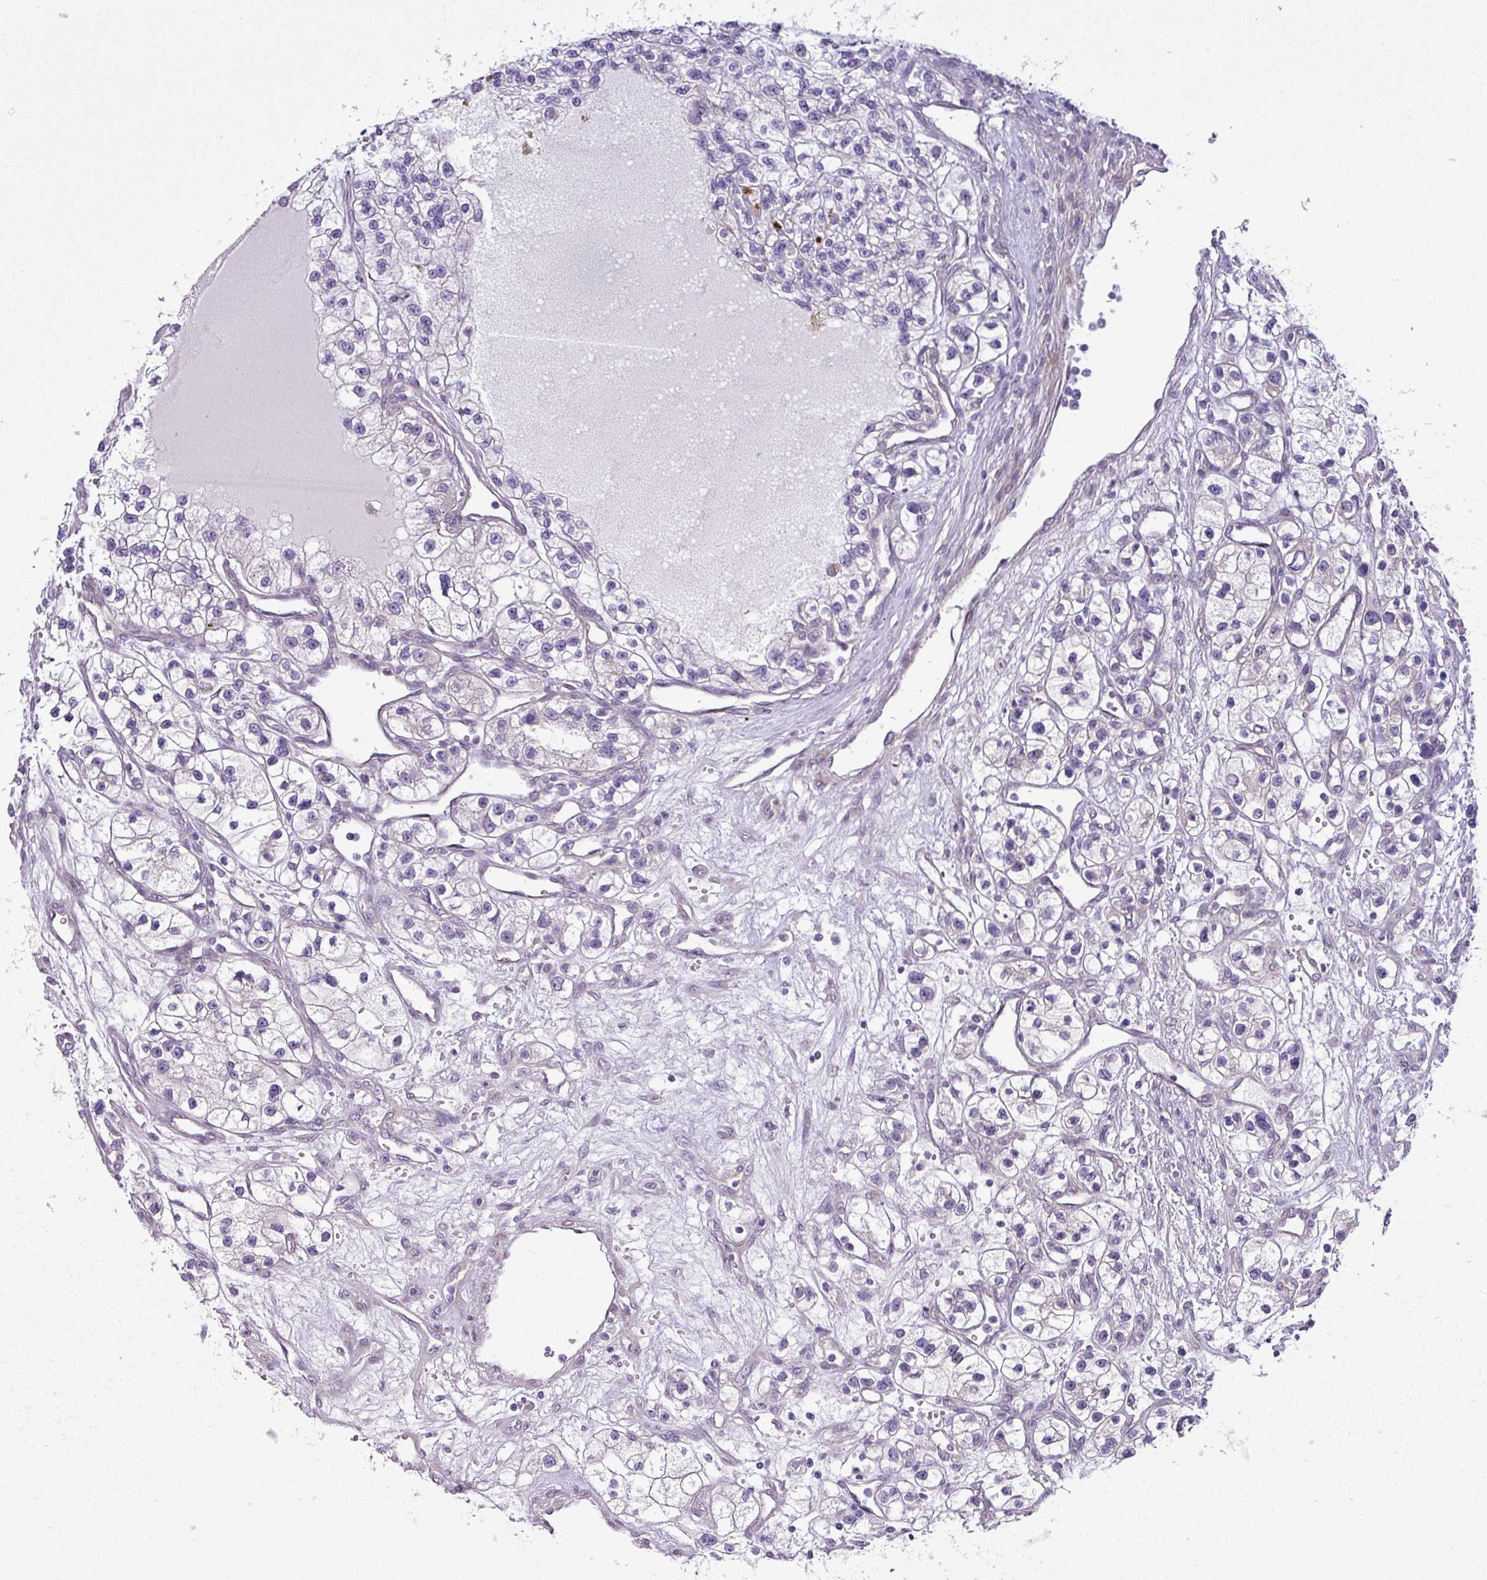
{"staining": {"intensity": "negative", "quantity": "none", "location": "none"}, "tissue": "renal cancer", "cell_type": "Tumor cells", "image_type": "cancer", "snomed": [{"axis": "morphology", "description": "Adenocarcinoma, NOS"}, {"axis": "topography", "description": "Kidney"}], "caption": "Tumor cells are negative for protein expression in human renal cancer (adenocarcinoma).", "gene": "TOR1AIP2", "patient": {"sex": "female", "age": 57}}